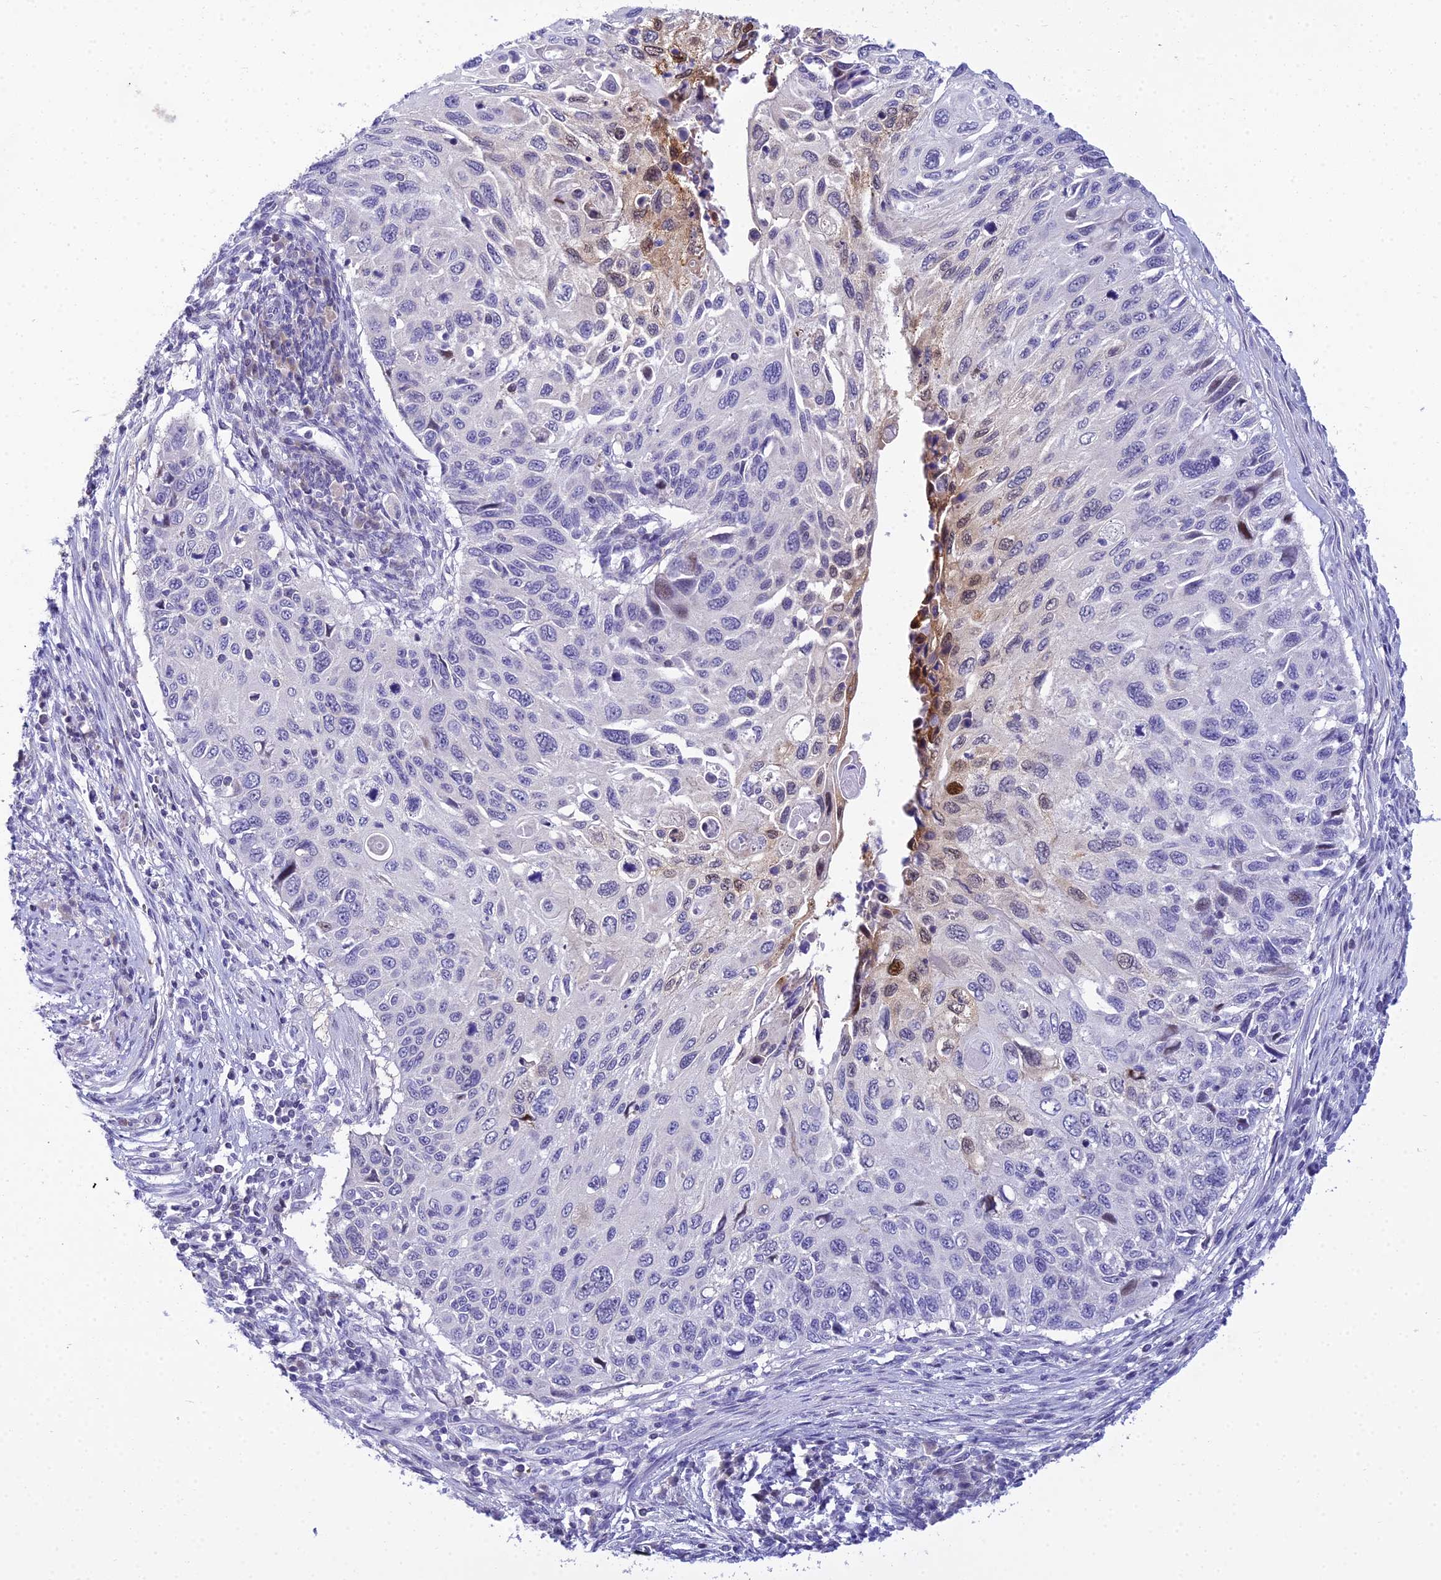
{"staining": {"intensity": "moderate", "quantity": "<25%", "location": "nuclear"}, "tissue": "cervical cancer", "cell_type": "Tumor cells", "image_type": "cancer", "snomed": [{"axis": "morphology", "description": "Squamous cell carcinoma, NOS"}, {"axis": "topography", "description": "Cervix"}], "caption": "Brown immunohistochemical staining in human squamous cell carcinoma (cervical) shows moderate nuclear expression in approximately <25% of tumor cells.", "gene": "ZMIZ1", "patient": {"sex": "female", "age": 70}}